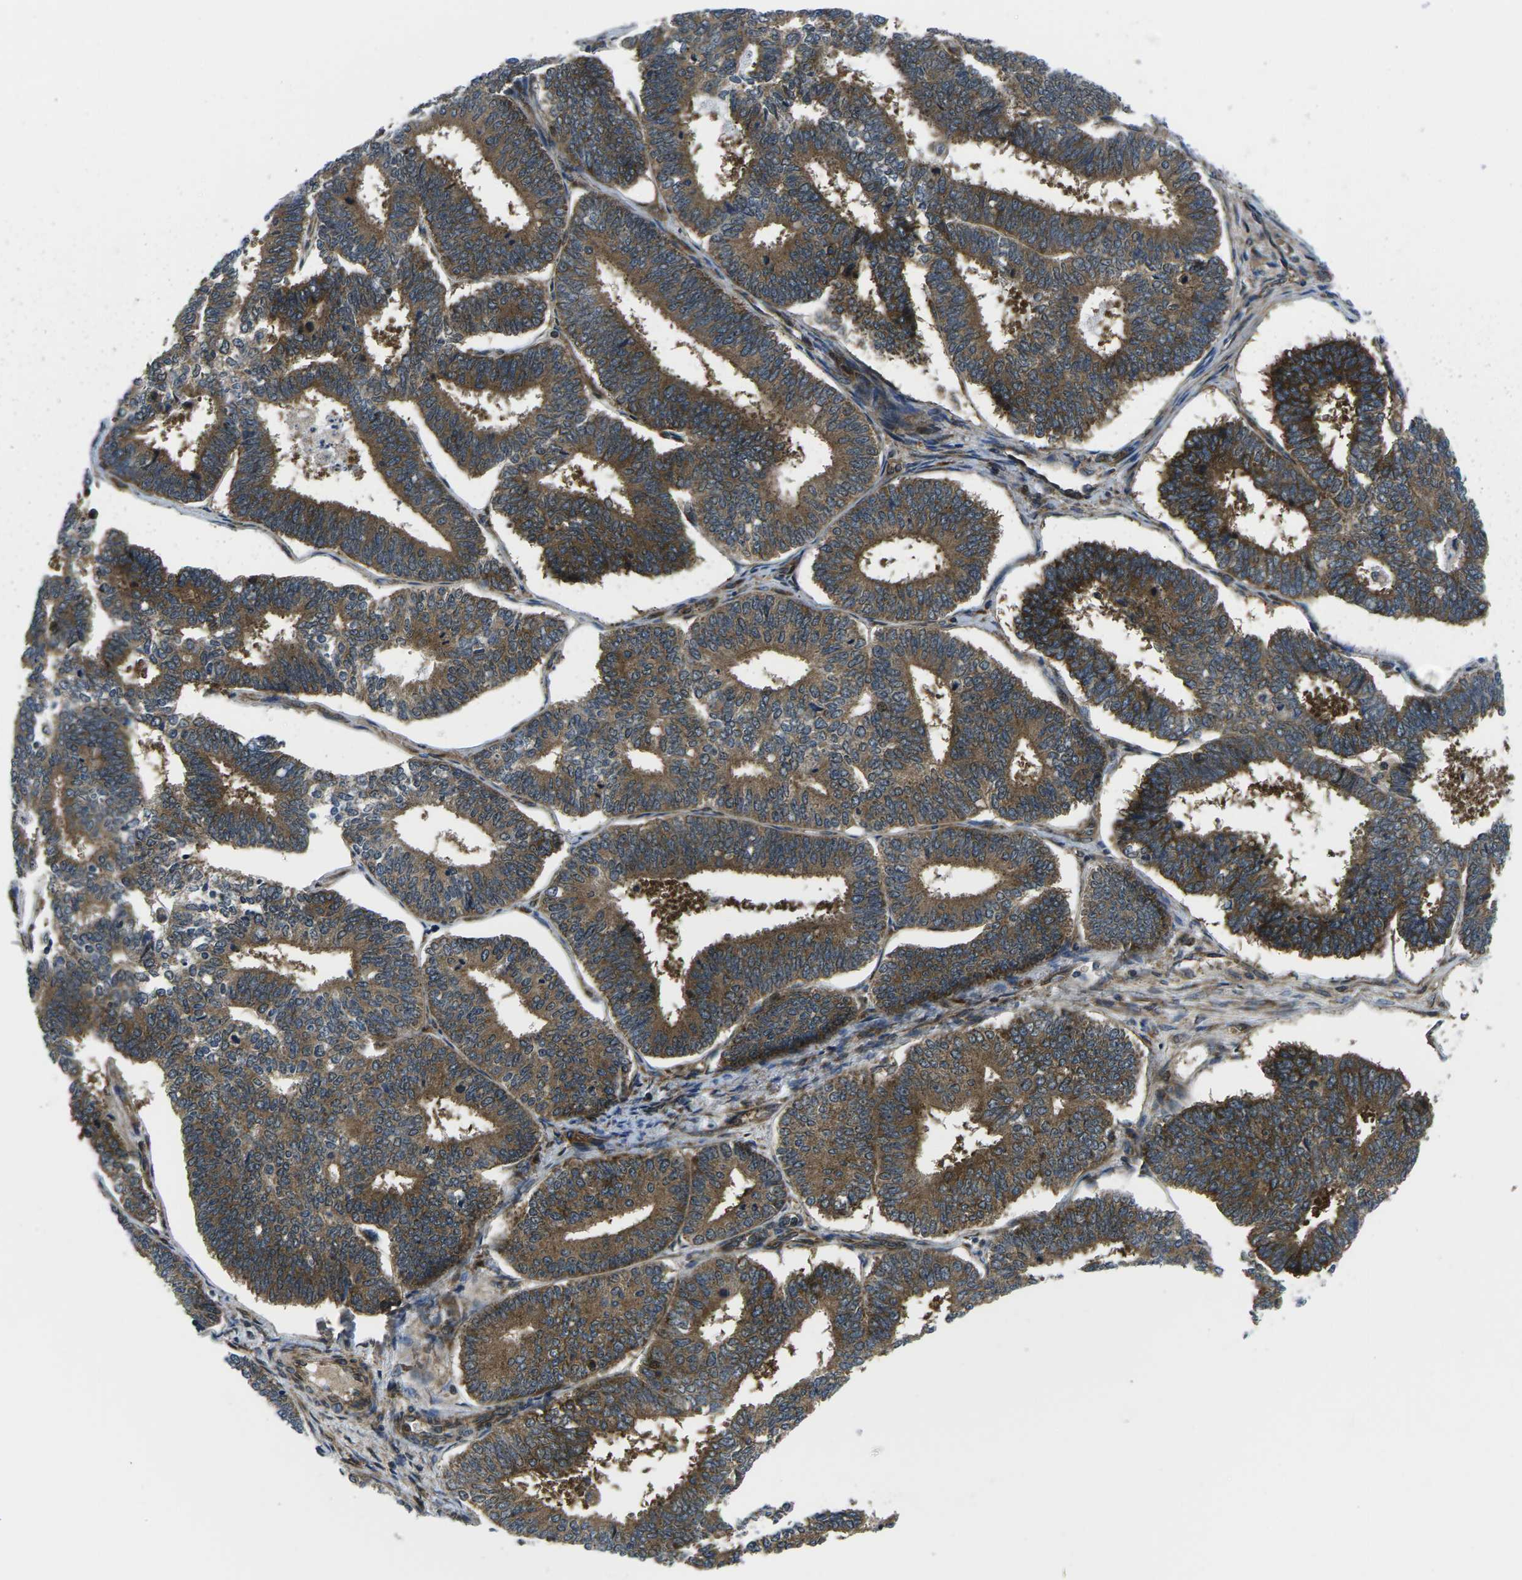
{"staining": {"intensity": "moderate", "quantity": ">75%", "location": "cytoplasmic/membranous"}, "tissue": "endometrial cancer", "cell_type": "Tumor cells", "image_type": "cancer", "snomed": [{"axis": "morphology", "description": "Adenocarcinoma, NOS"}, {"axis": "topography", "description": "Endometrium"}], "caption": "The immunohistochemical stain labels moderate cytoplasmic/membranous positivity in tumor cells of endometrial cancer tissue.", "gene": "EIF4E", "patient": {"sex": "female", "age": 70}}